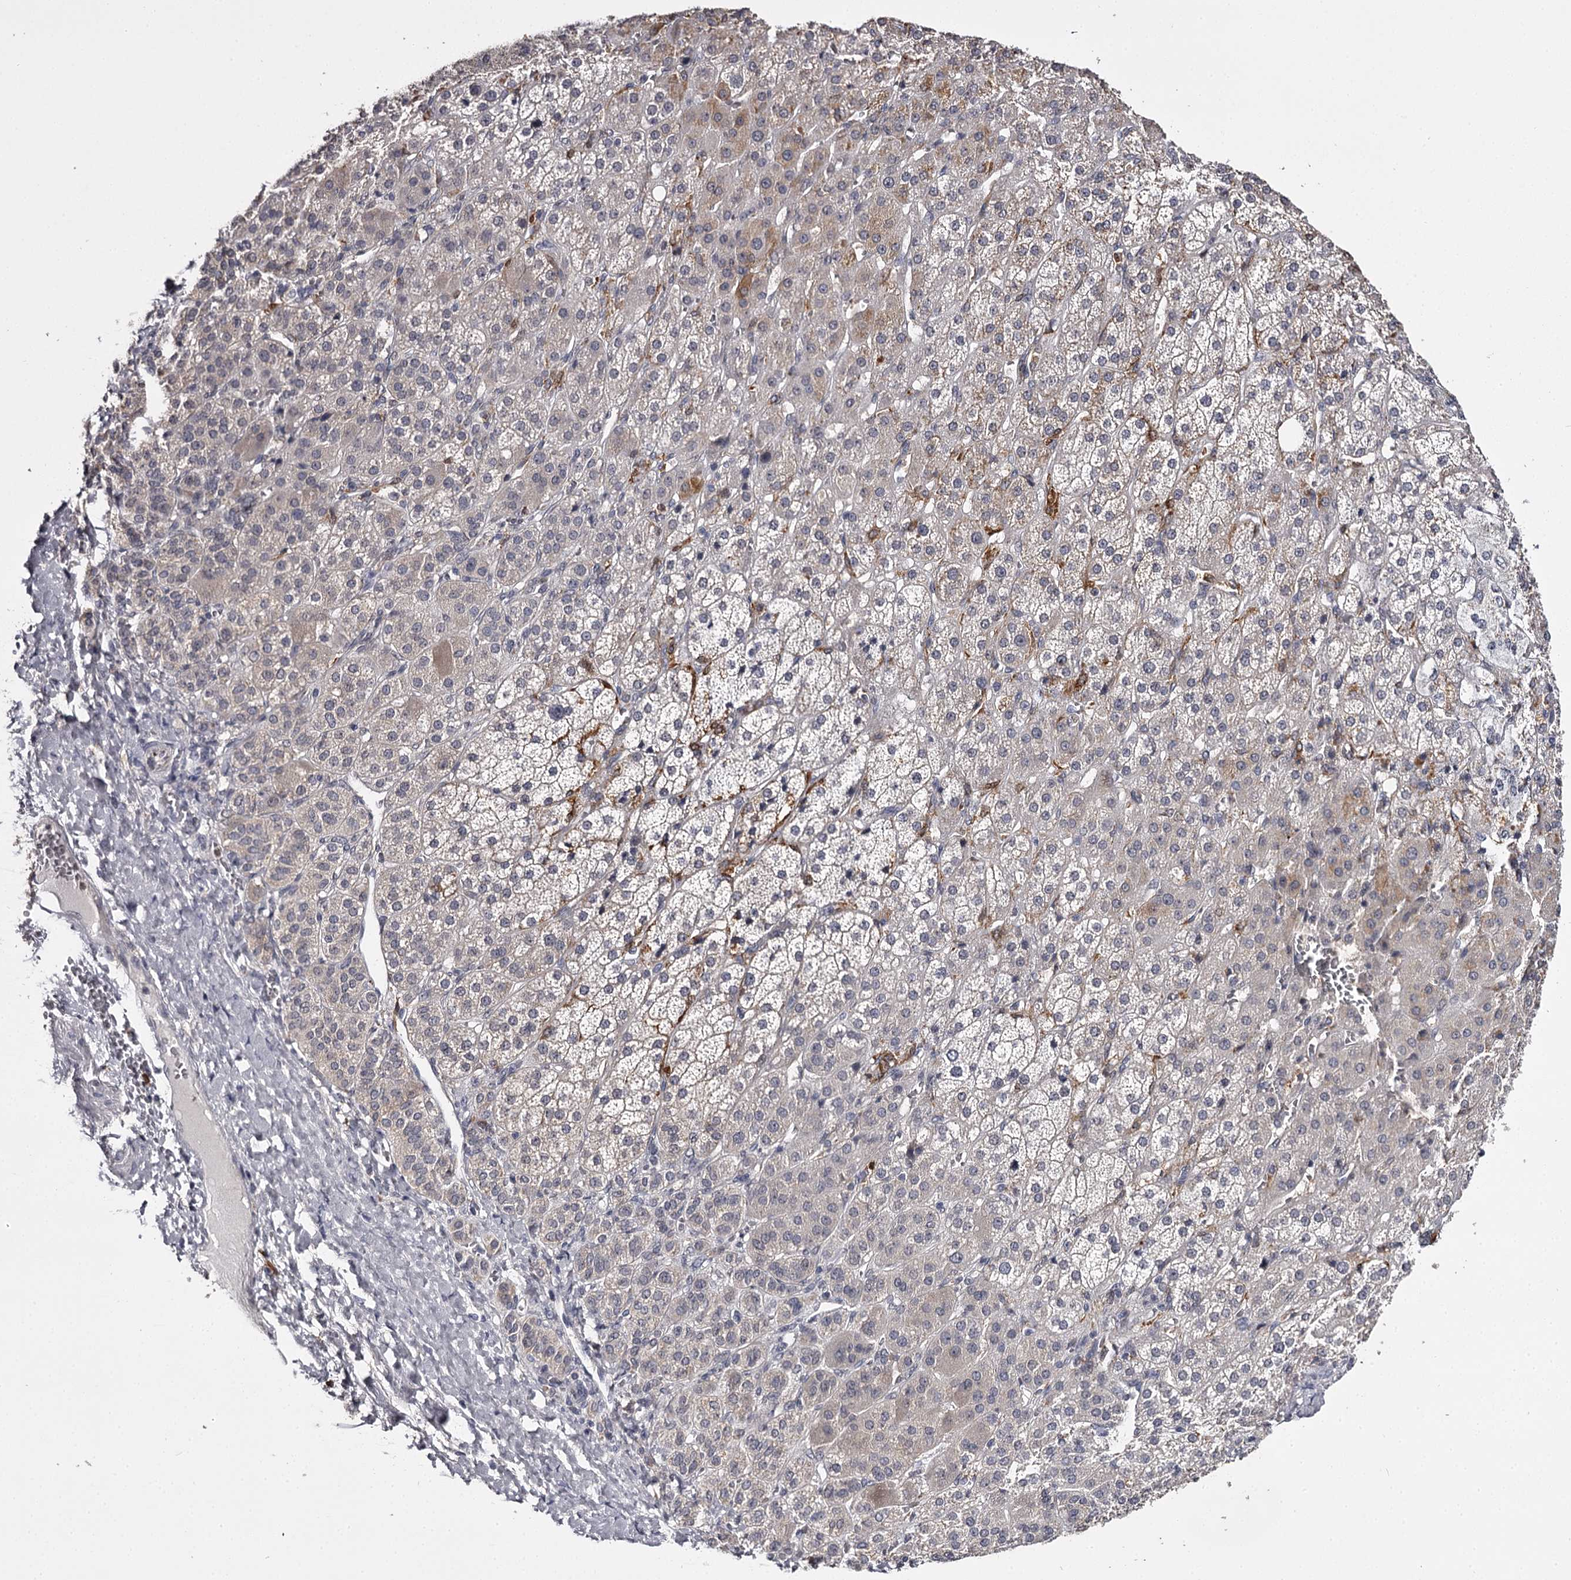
{"staining": {"intensity": "negative", "quantity": "none", "location": "none"}, "tissue": "adrenal gland", "cell_type": "Glandular cells", "image_type": "normal", "snomed": [{"axis": "morphology", "description": "Normal tissue, NOS"}, {"axis": "topography", "description": "Adrenal gland"}], "caption": "Glandular cells are negative for brown protein staining in benign adrenal gland. Brightfield microscopy of IHC stained with DAB (3,3'-diaminobenzidine) (brown) and hematoxylin (blue), captured at high magnification.", "gene": "SLC32A1", "patient": {"sex": "female", "age": 57}}